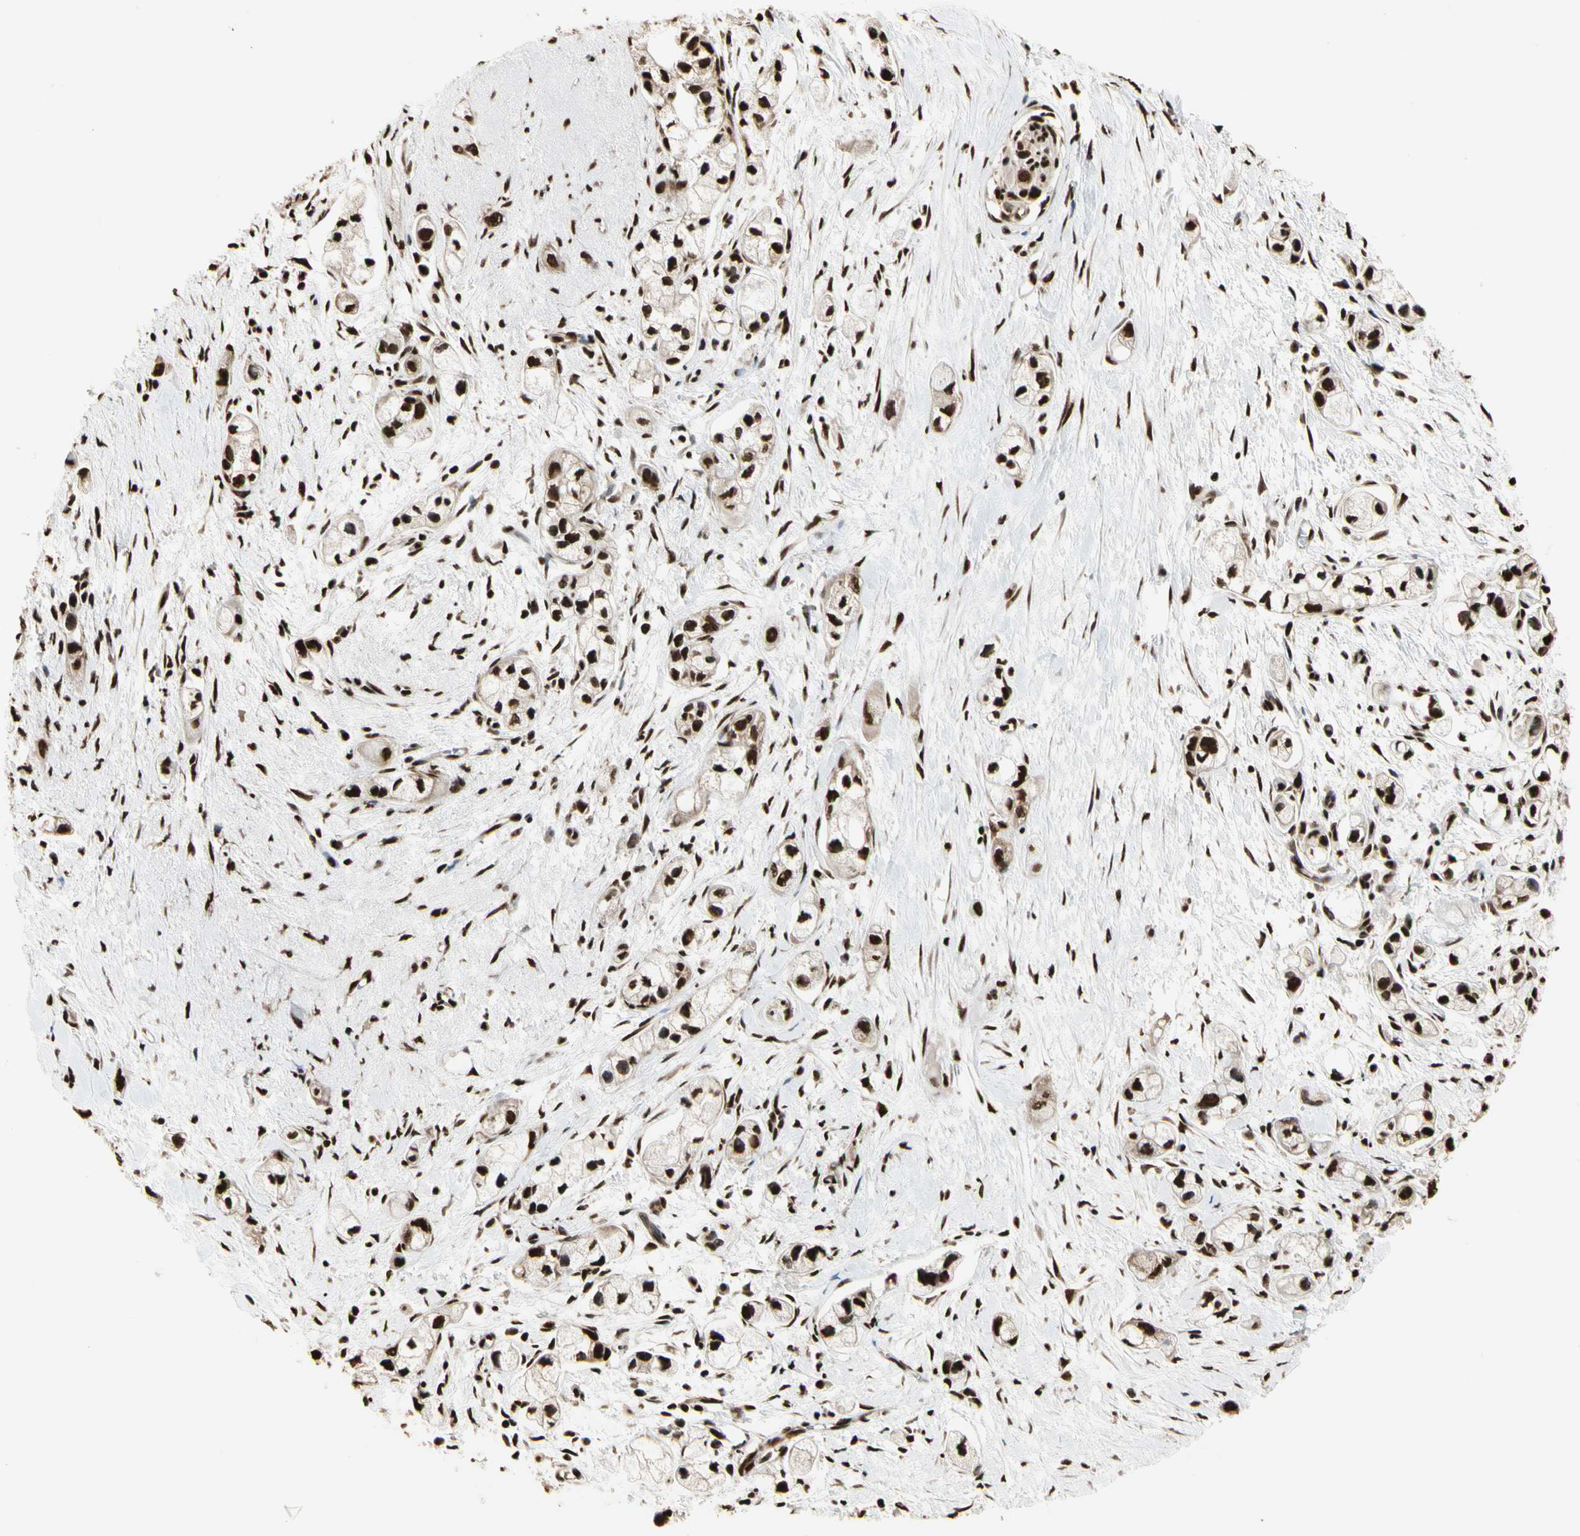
{"staining": {"intensity": "strong", "quantity": ">75%", "location": "nuclear"}, "tissue": "pancreatic cancer", "cell_type": "Tumor cells", "image_type": "cancer", "snomed": [{"axis": "morphology", "description": "Adenocarcinoma, NOS"}, {"axis": "topography", "description": "Pancreas"}], "caption": "An immunohistochemistry image of neoplastic tissue is shown. Protein staining in brown labels strong nuclear positivity in pancreatic cancer (adenocarcinoma) within tumor cells. The protein is shown in brown color, while the nuclei are stained blue.", "gene": "HNRNPK", "patient": {"sex": "male", "age": 74}}